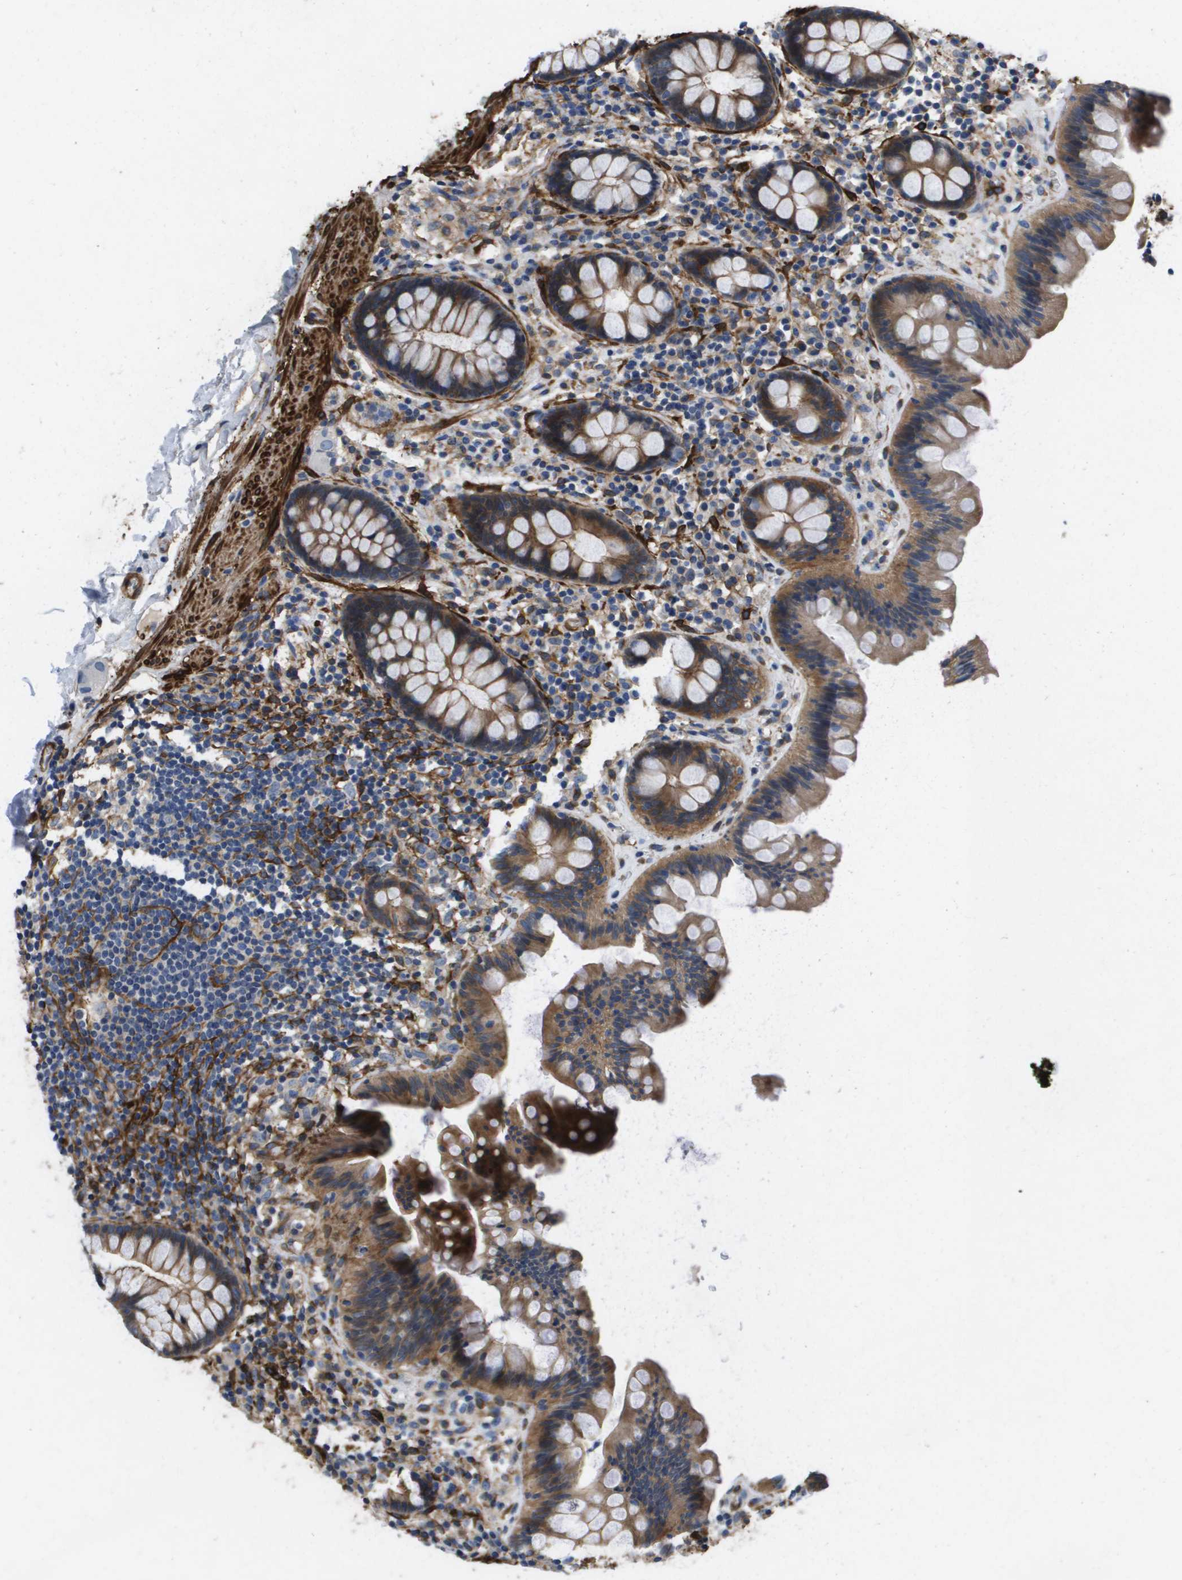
{"staining": {"intensity": "negative", "quantity": "none", "location": "none"}, "tissue": "colon", "cell_type": "Endothelial cells", "image_type": "normal", "snomed": [{"axis": "morphology", "description": "Normal tissue, NOS"}, {"axis": "topography", "description": "Colon"}], "caption": "DAB immunohistochemical staining of unremarkable human colon reveals no significant positivity in endothelial cells.", "gene": "LPP", "patient": {"sex": "female", "age": 80}}